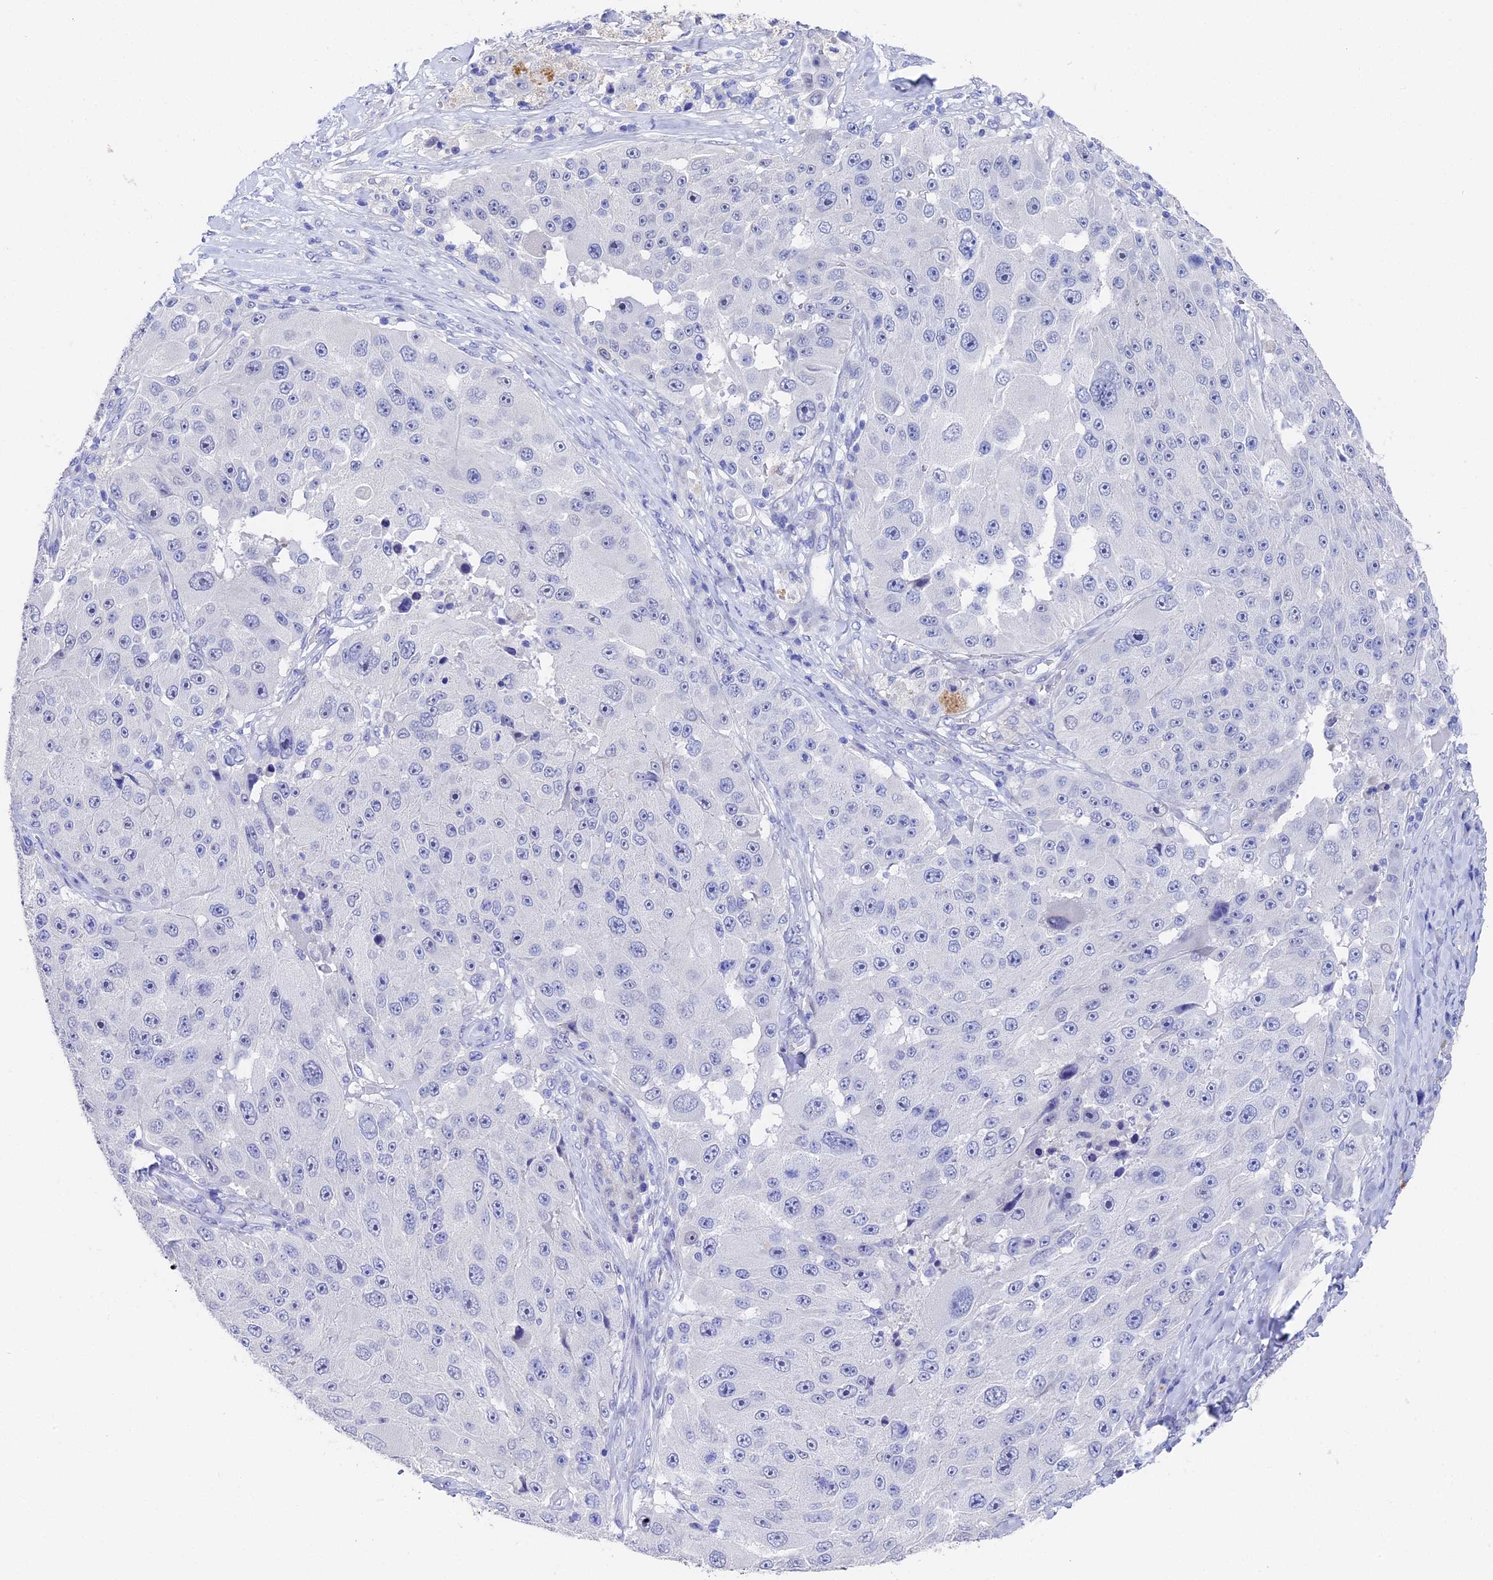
{"staining": {"intensity": "negative", "quantity": "none", "location": "none"}, "tissue": "melanoma", "cell_type": "Tumor cells", "image_type": "cancer", "snomed": [{"axis": "morphology", "description": "Malignant melanoma, Metastatic site"}, {"axis": "topography", "description": "Lymph node"}], "caption": "Immunohistochemical staining of malignant melanoma (metastatic site) shows no significant expression in tumor cells.", "gene": "VPS33B", "patient": {"sex": "male", "age": 62}}